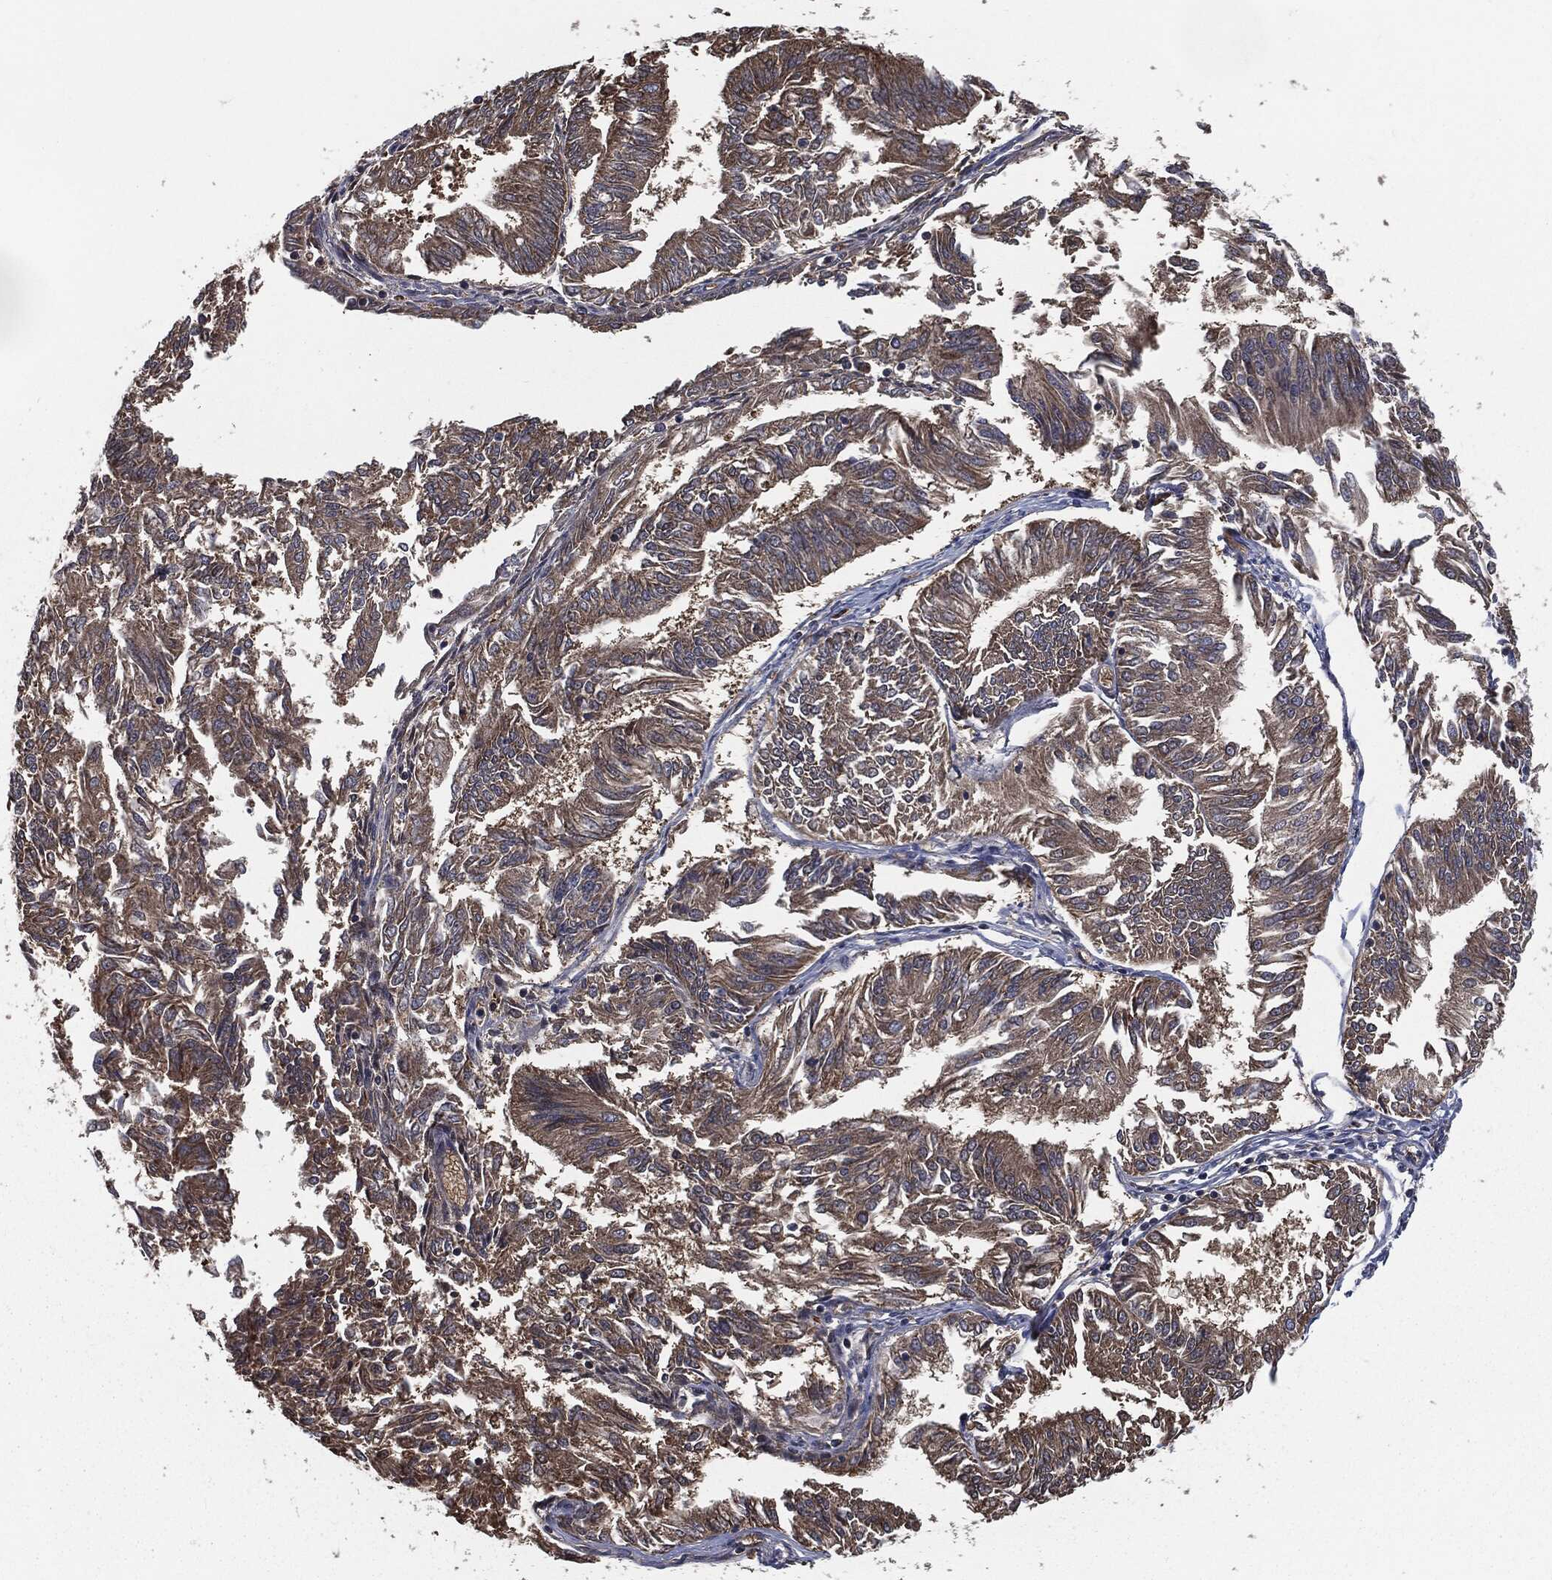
{"staining": {"intensity": "weak", "quantity": ">75%", "location": "cytoplasmic/membranous"}, "tissue": "endometrial cancer", "cell_type": "Tumor cells", "image_type": "cancer", "snomed": [{"axis": "morphology", "description": "Adenocarcinoma, NOS"}, {"axis": "topography", "description": "Endometrium"}], "caption": "DAB (3,3'-diaminobenzidine) immunohistochemical staining of endometrial cancer (adenocarcinoma) displays weak cytoplasmic/membranous protein staining in approximately >75% of tumor cells. (brown staining indicates protein expression, while blue staining denotes nuclei).", "gene": "PRDX4", "patient": {"sex": "female", "age": 58}}